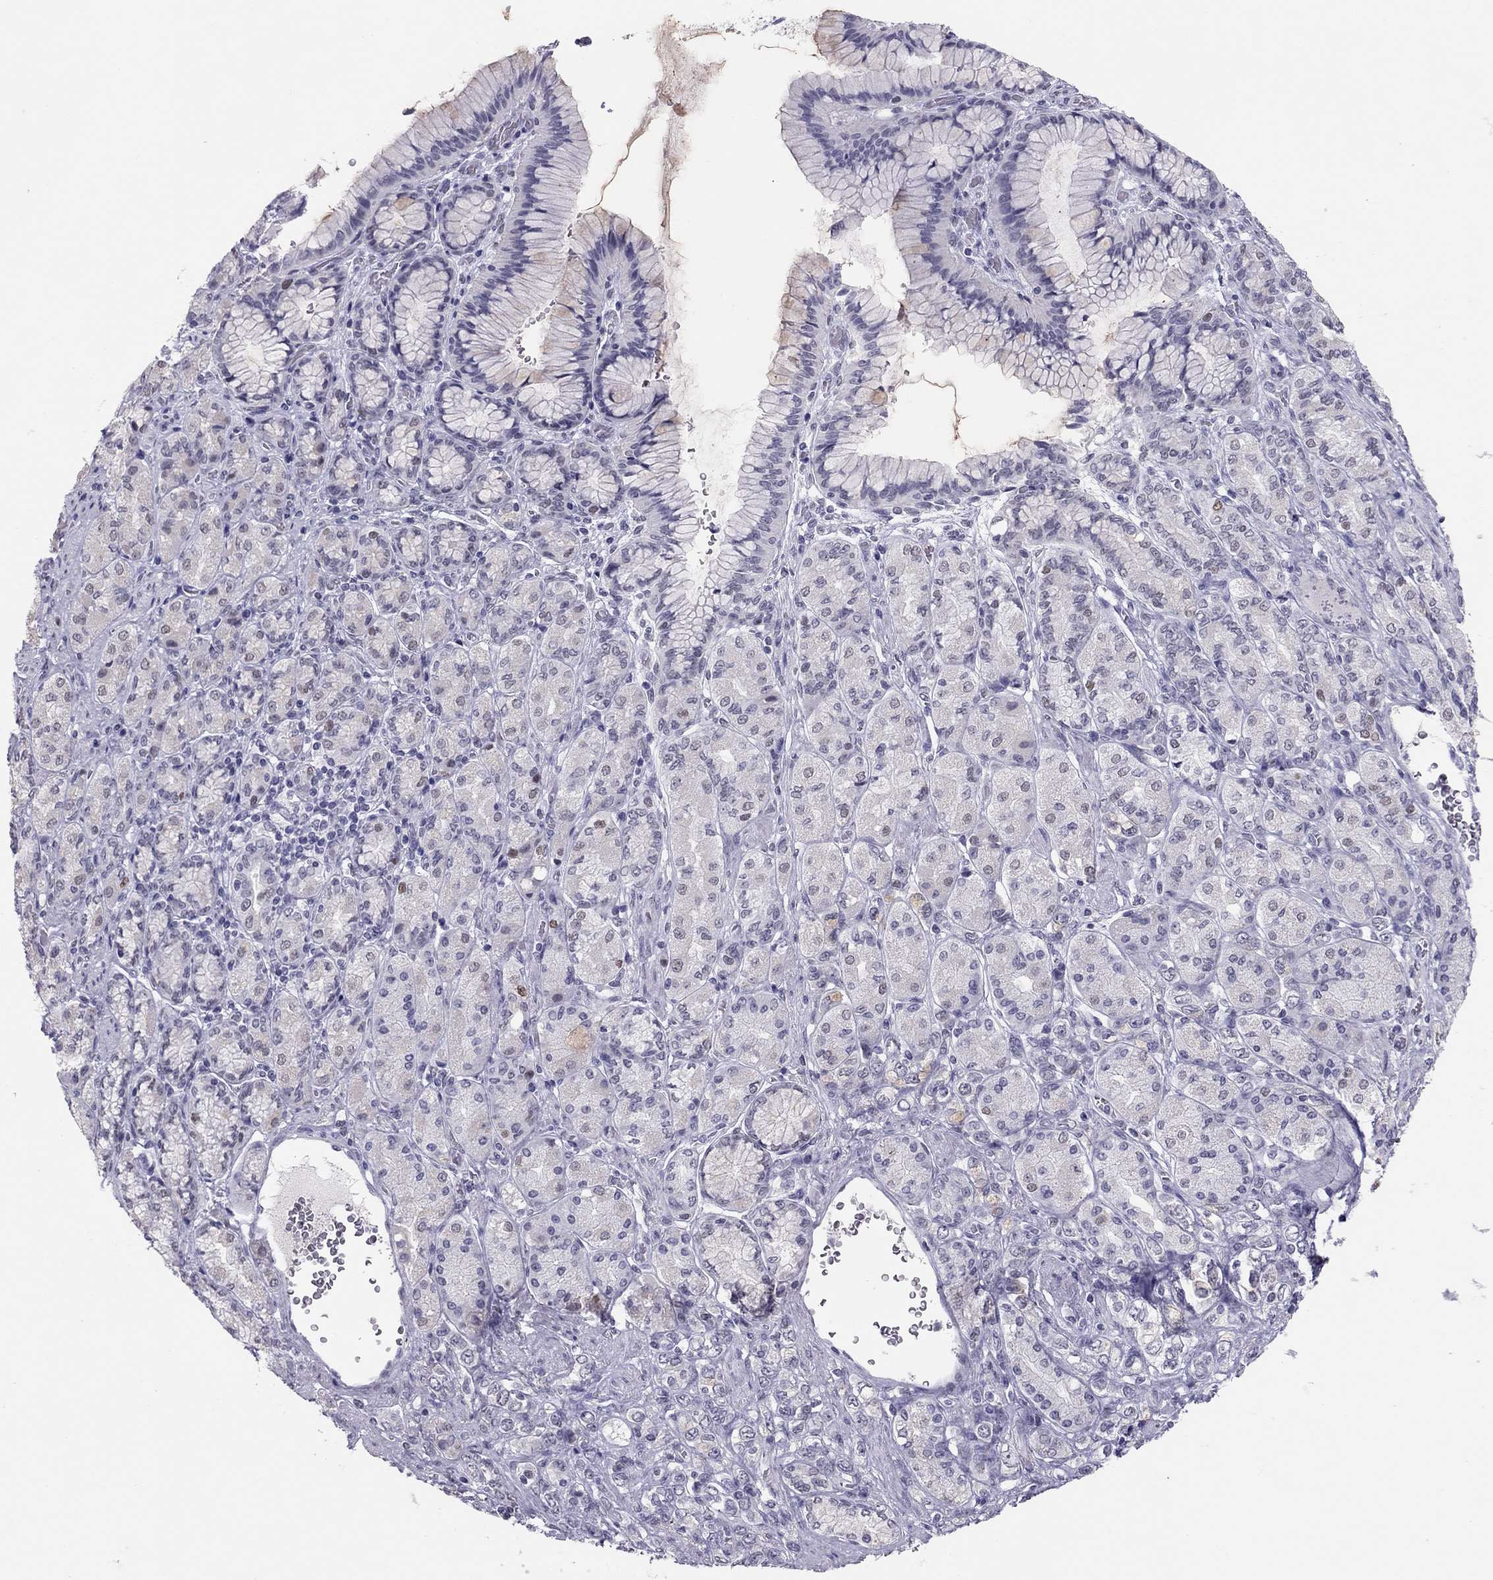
{"staining": {"intensity": "negative", "quantity": "none", "location": "none"}, "tissue": "stomach cancer", "cell_type": "Tumor cells", "image_type": "cancer", "snomed": [{"axis": "morphology", "description": "Normal tissue, NOS"}, {"axis": "morphology", "description": "Adenocarcinoma, NOS"}, {"axis": "morphology", "description": "Adenocarcinoma, High grade"}, {"axis": "topography", "description": "Stomach, upper"}, {"axis": "topography", "description": "Stomach"}], "caption": "DAB immunohistochemical staining of human stomach cancer (adenocarcinoma) shows no significant staining in tumor cells. (Immunohistochemistry, brightfield microscopy, high magnification).", "gene": "PHOX2A", "patient": {"sex": "female", "age": 65}}